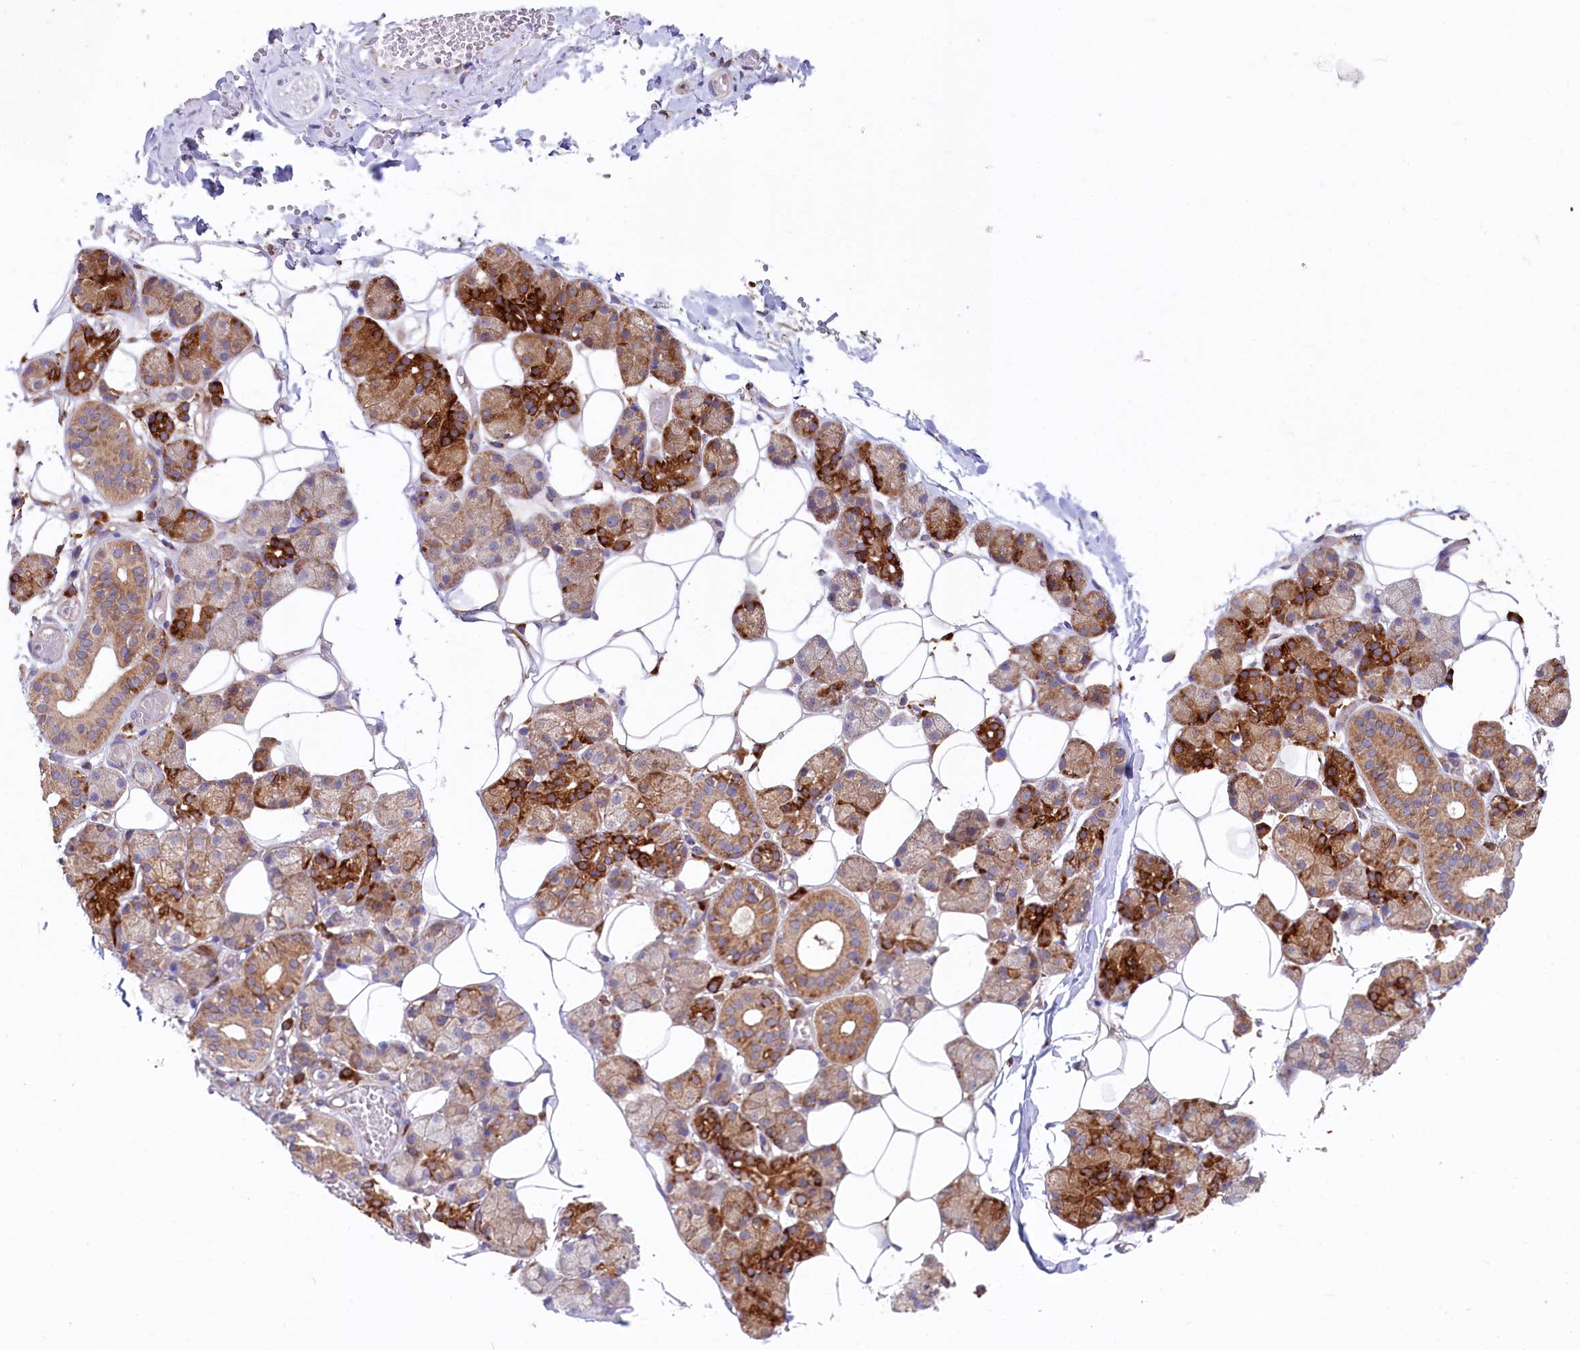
{"staining": {"intensity": "strong", "quantity": "25%-75%", "location": "cytoplasmic/membranous"}, "tissue": "salivary gland", "cell_type": "Glandular cells", "image_type": "normal", "snomed": [{"axis": "morphology", "description": "Normal tissue, NOS"}, {"axis": "topography", "description": "Salivary gland"}], "caption": "Immunohistochemistry (DAB (3,3'-diaminobenzidine)) staining of benign human salivary gland demonstrates strong cytoplasmic/membranous protein expression in approximately 25%-75% of glandular cells.", "gene": "CHID1", "patient": {"sex": "female", "age": 33}}